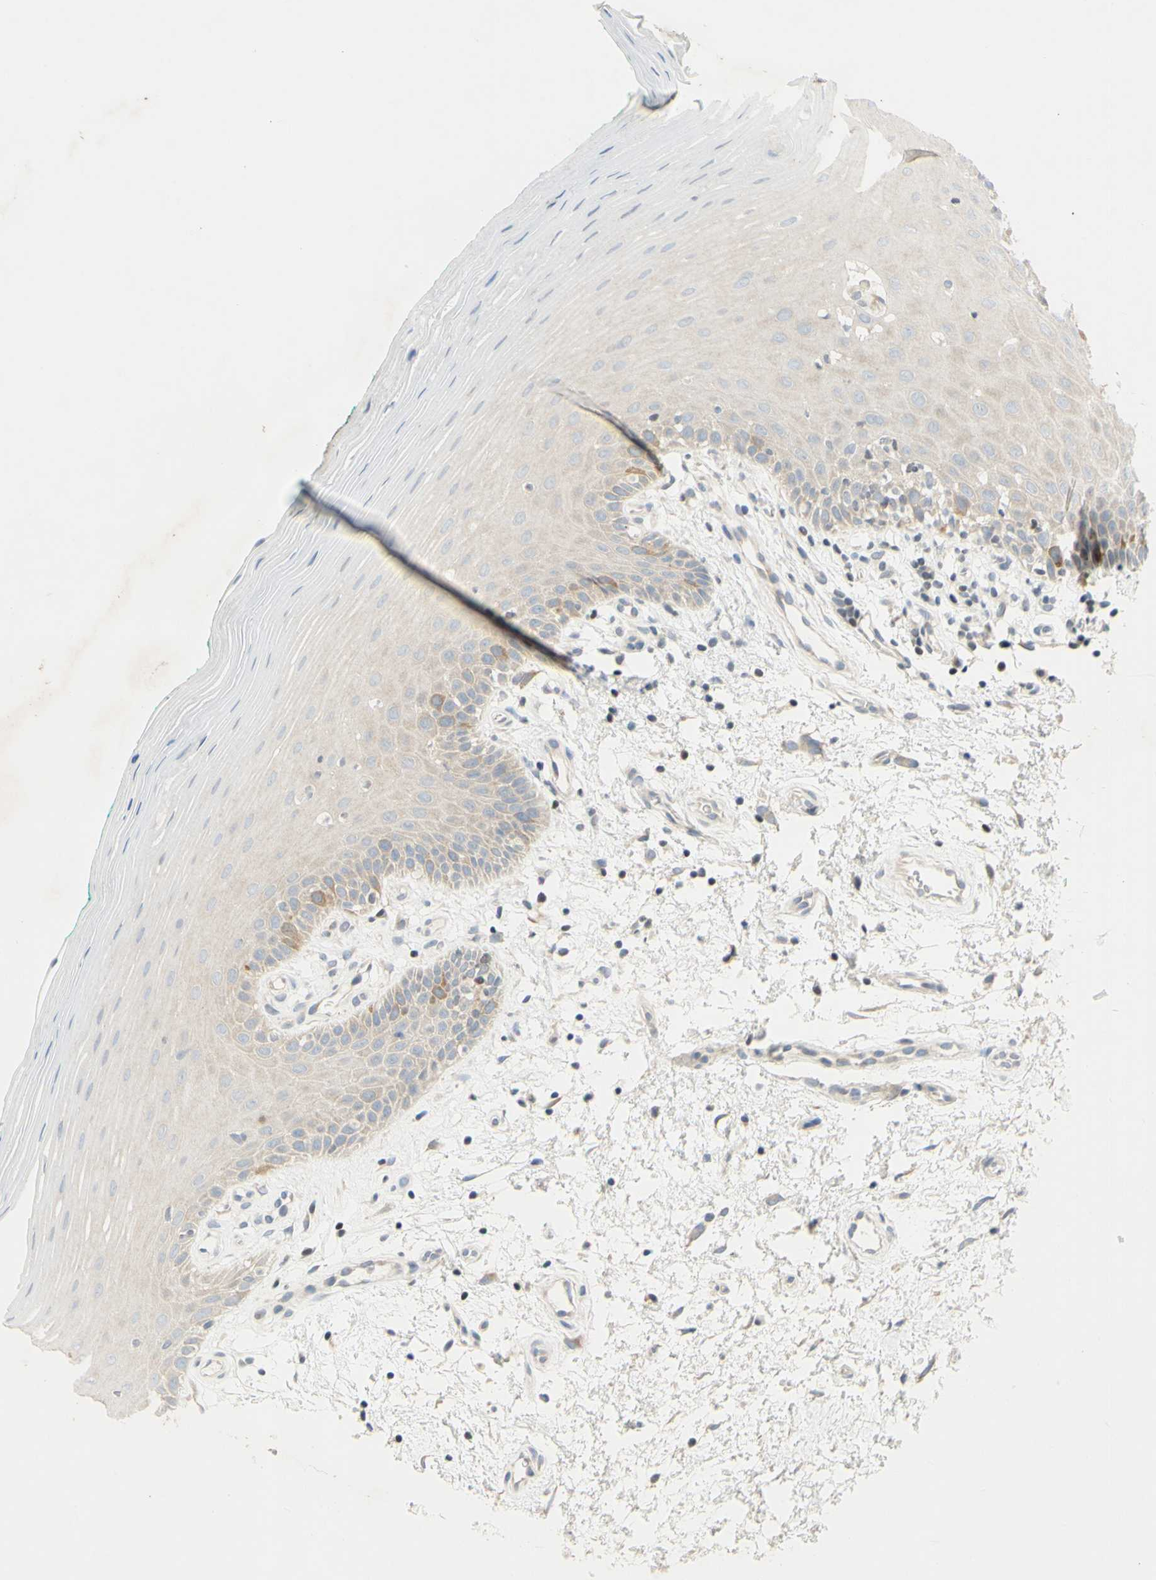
{"staining": {"intensity": "moderate", "quantity": "<25%", "location": "cytoplasmic/membranous"}, "tissue": "oral mucosa", "cell_type": "Squamous epithelial cells", "image_type": "normal", "snomed": [{"axis": "morphology", "description": "Normal tissue, NOS"}, {"axis": "topography", "description": "Skeletal muscle"}, {"axis": "topography", "description": "Oral tissue"}], "caption": "DAB immunohistochemical staining of normal human oral mucosa demonstrates moderate cytoplasmic/membranous protein staining in approximately <25% of squamous epithelial cells.", "gene": "CCNB2", "patient": {"sex": "male", "age": 58}}